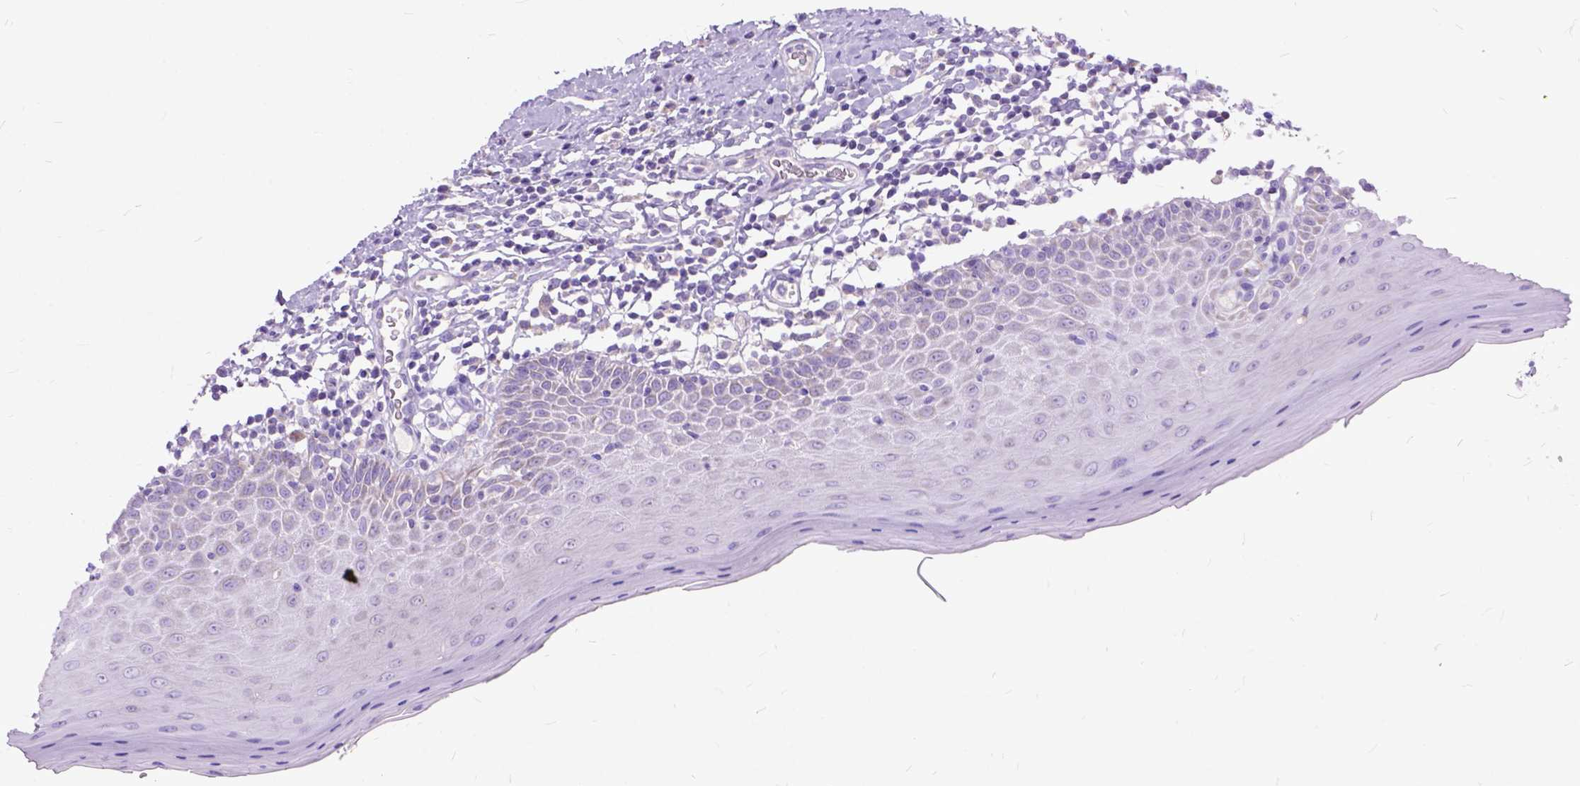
{"staining": {"intensity": "negative", "quantity": "none", "location": "none"}, "tissue": "oral mucosa", "cell_type": "Squamous epithelial cells", "image_type": "normal", "snomed": [{"axis": "morphology", "description": "Normal tissue, NOS"}, {"axis": "topography", "description": "Oral tissue"}, {"axis": "topography", "description": "Tounge, NOS"}], "caption": "DAB immunohistochemical staining of unremarkable oral mucosa shows no significant positivity in squamous epithelial cells. Brightfield microscopy of immunohistochemistry (IHC) stained with DAB (brown) and hematoxylin (blue), captured at high magnification.", "gene": "CTAG2", "patient": {"sex": "female", "age": 58}}